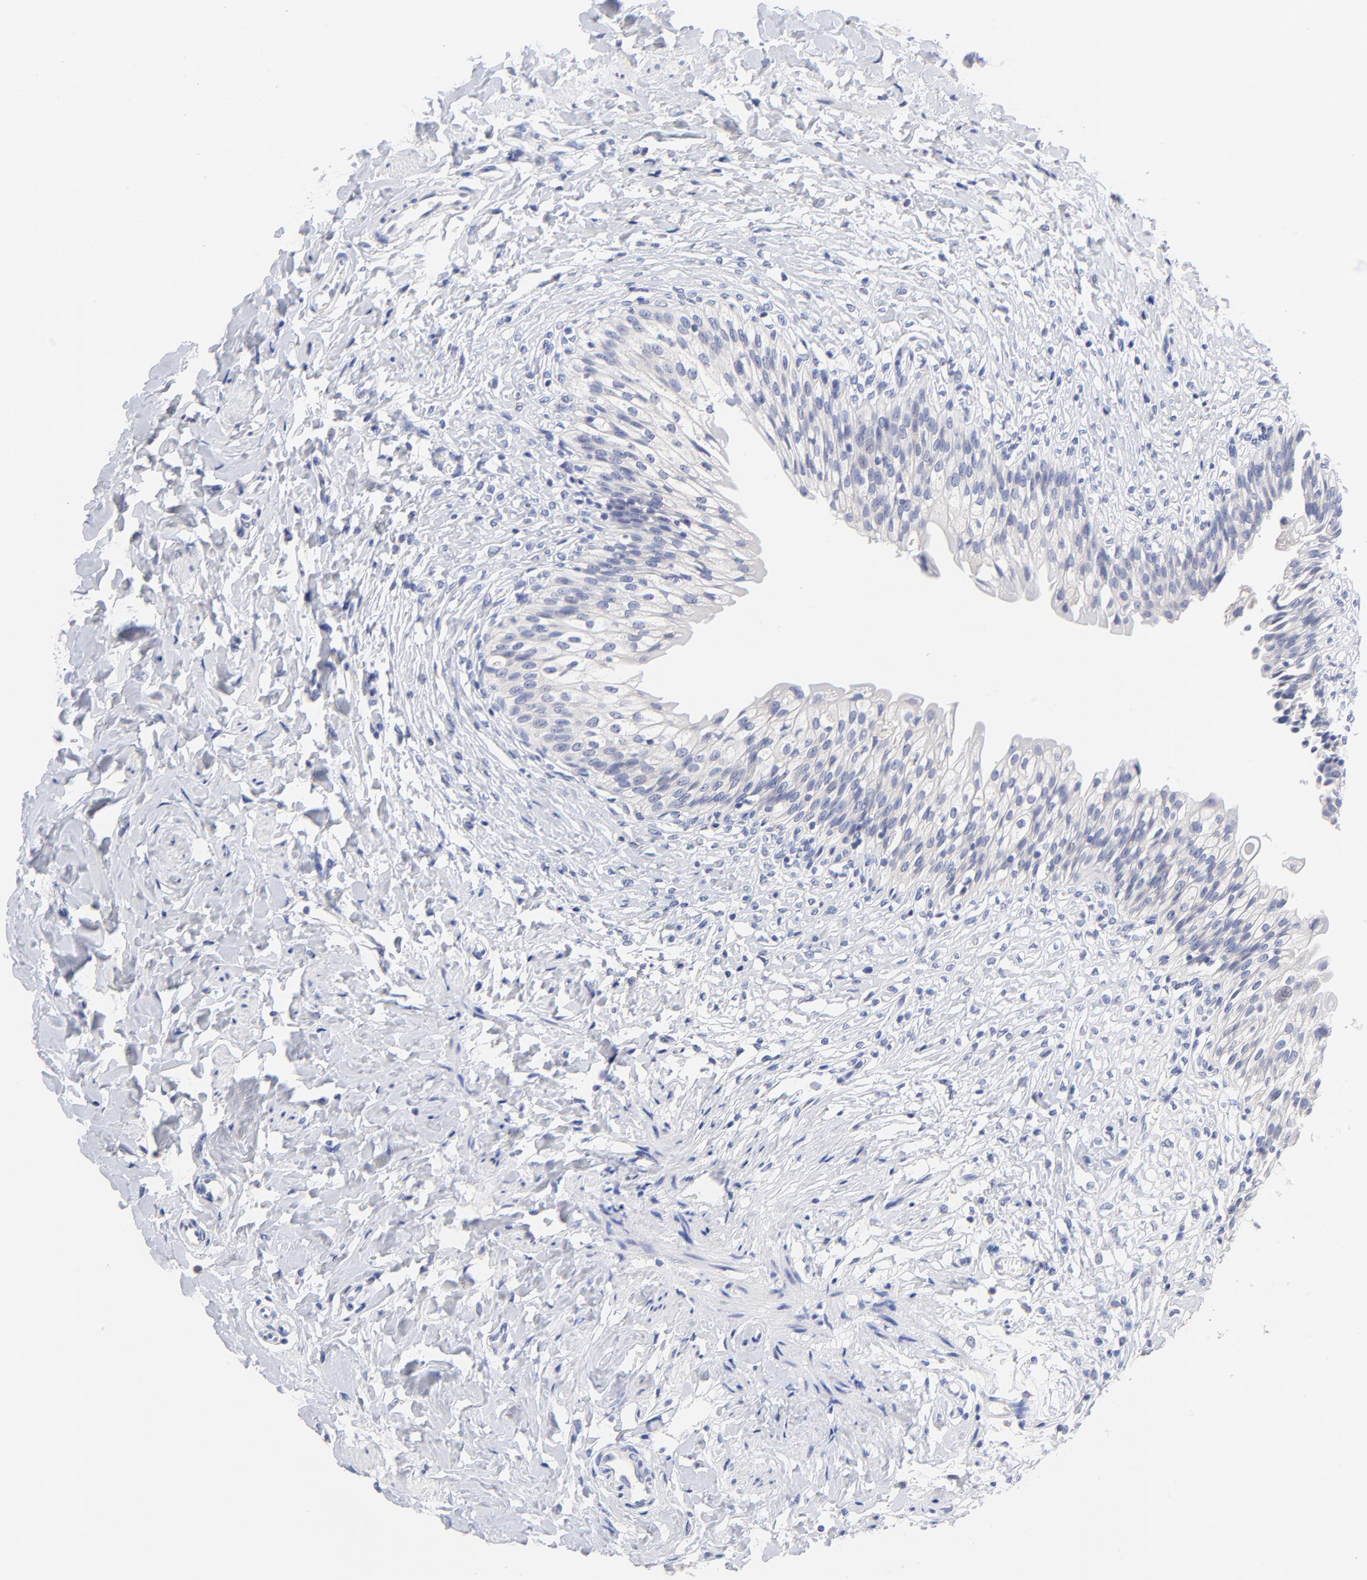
{"staining": {"intensity": "negative", "quantity": "none", "location": "none"}, "tissue": "urinary bladder", "cell_type": "Urothelial cells", "image_type": "normal", "snomed": [{"axis": "morphology", "description": "Normal tissue, NOS"}, {"axis": "morphology", "description": "Inflammation, NOS"}, {"axis": "topography", "description": "Urinary bladder"}], "caption": "Urinary bladder was stained to show a protein in brown. There is no significant staining in urothelial cells.", "gene": "LAX1", "patient": {"sex": "female", "age": 80}}